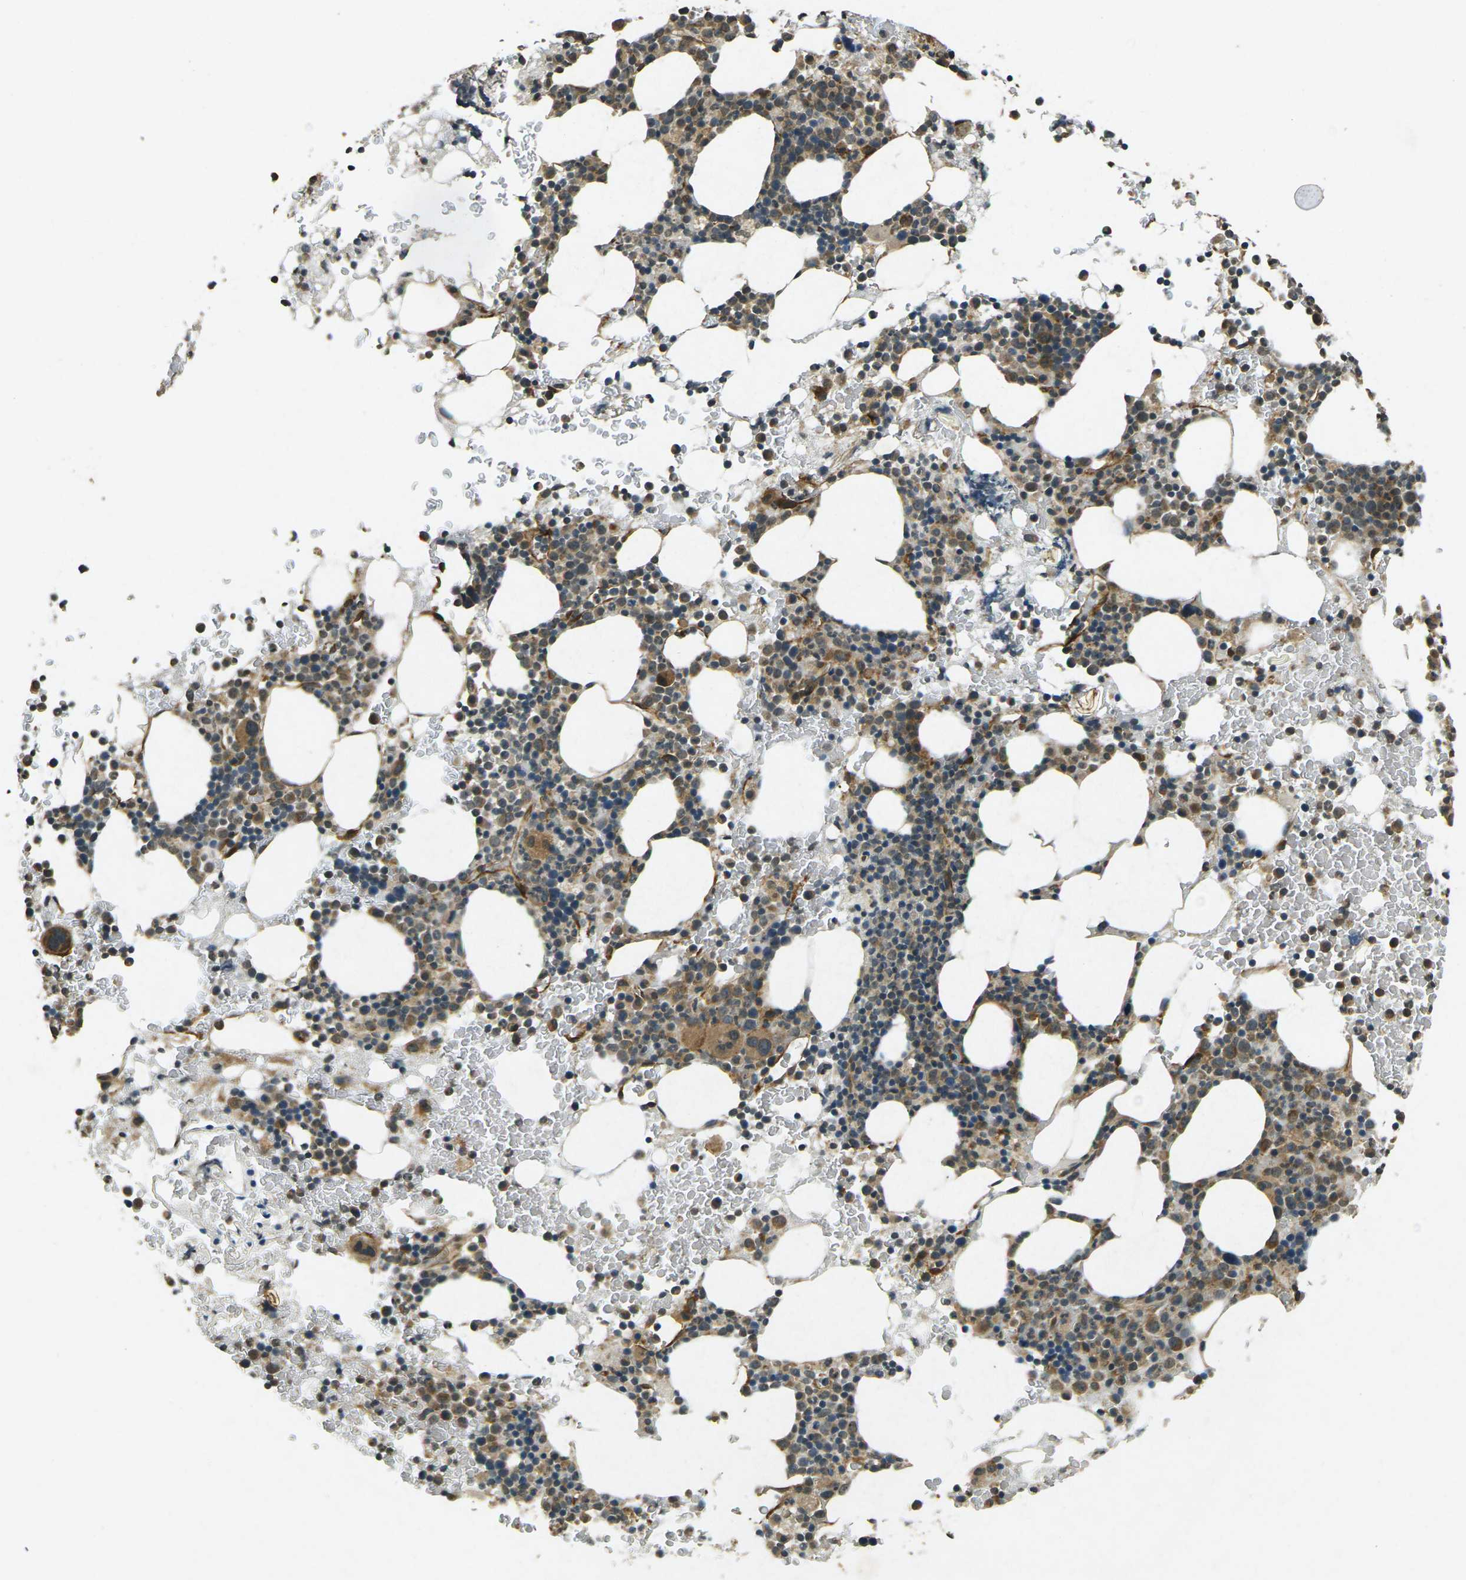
{"staining": {"intensity": "moderate", "quantity": "25%-75%", "location": "cytoplasmic/membranous"}, "tissue": "bone marrow", "cell_type": "Hematopoietic cells", "image_type": "normal", "snomed": [{"axis": "morphology", "description": "Normal tissue, NOS"}, {"axis": "morphology", "description": "Inflammation, NOS"}, {"axis": "topography", "description": "Bone marrow"}], "caption": "High-power microscopy captured an immunohistochemistry (IHC) photomicrograph of unremarkable bone marrow, revealing moderate cytoplasmic/membranous expression in approximately 25%-75% of hematopoietic cells. The protein of interest is stained brown, and the nuclei are stained in blue (DAB IHC with brightfield microscopy, high magnification).", "gene": "PDE2A", "patient": {"sex": "female", "age": 84}}